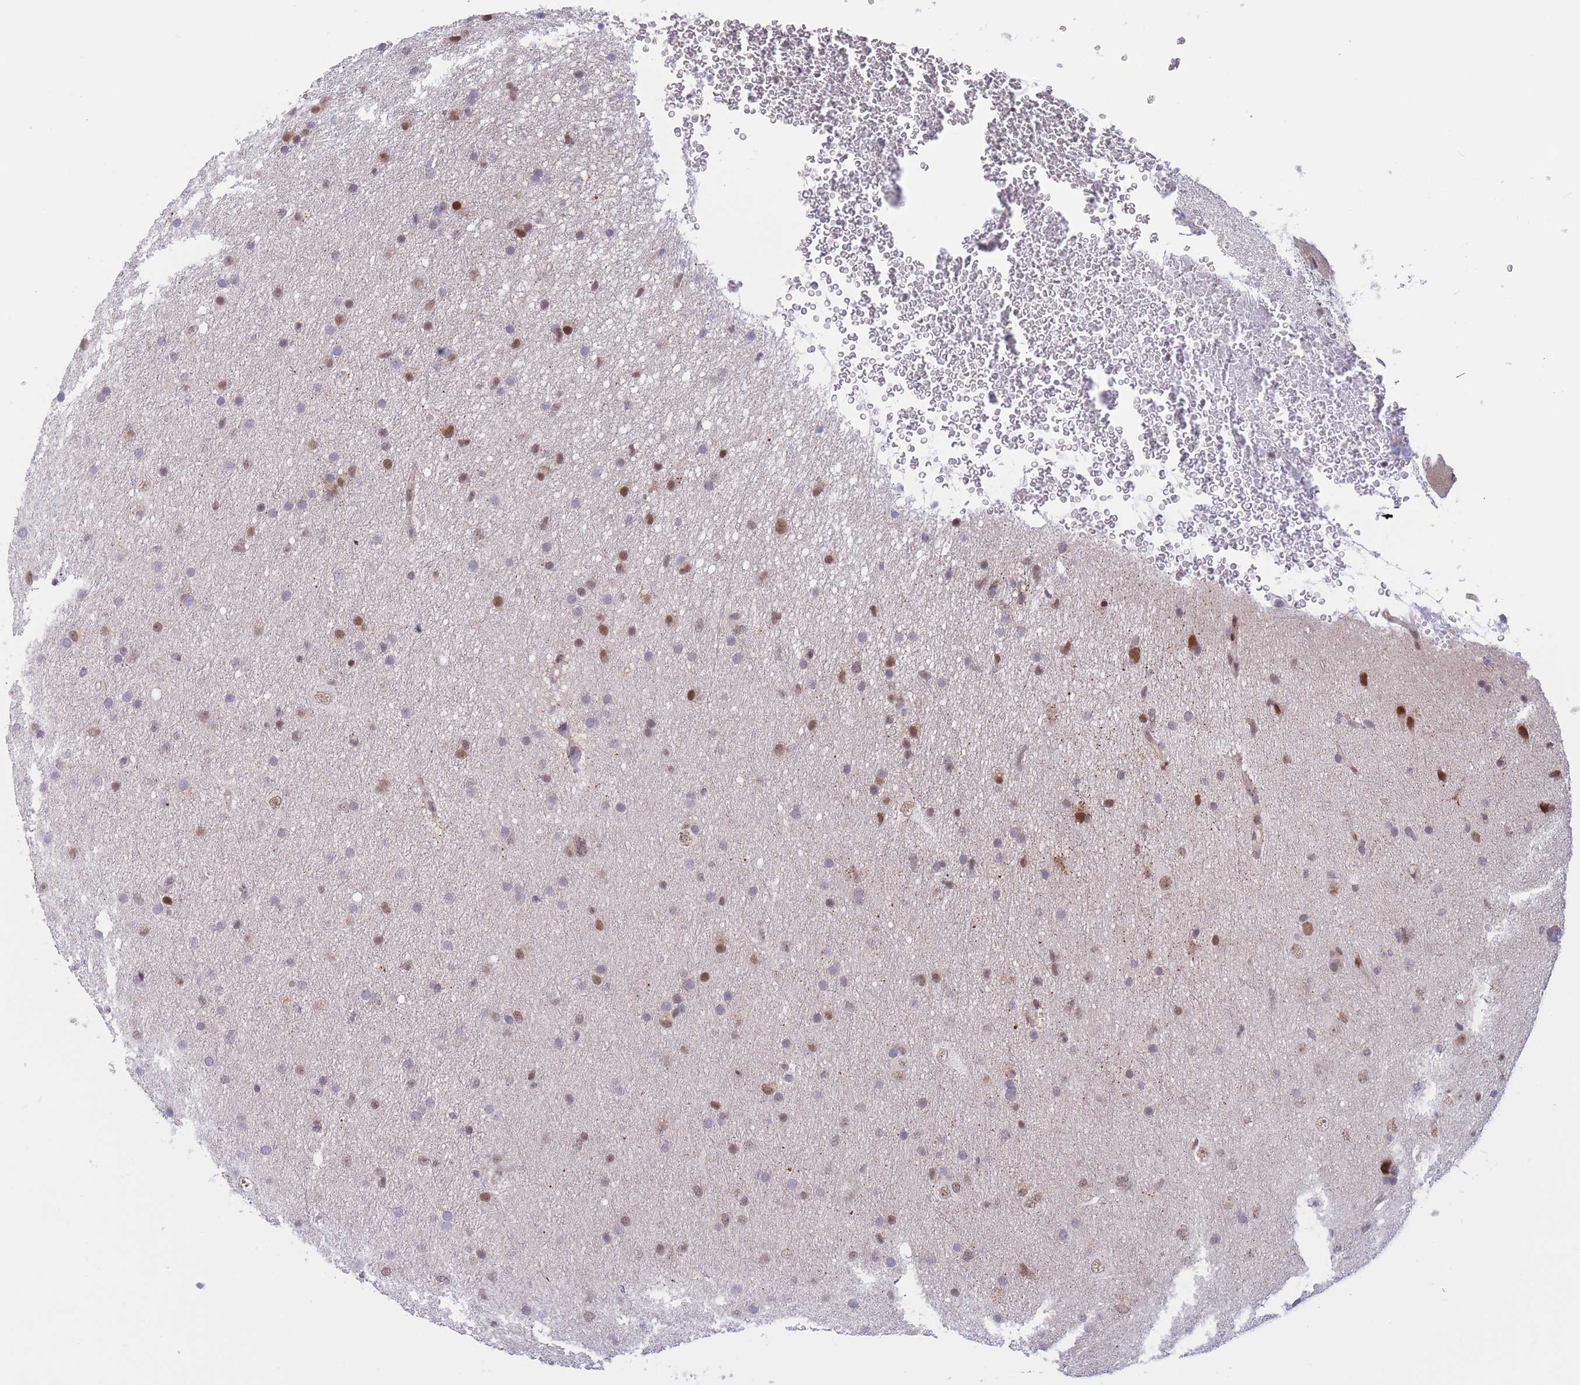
{"staining": {"intensity": "negative", "quantity": "none", "location": "none"}, "tissue": "glioma", "cell_type": "Tumor cells", "image_type": "cancer", "snomed": [{"axis": "morphology", "description": "Glioma, malignant, Low grade"}, {"axis": "topography", "description": "Cerebral cortex"}], "caption": "Immunohistochemistry image of glioma stained for a protein (brown), which exhibits no positivity in tumor cells. (Brightfield microscopy of DAB IHC at high magnification).", "gene": "BCL9L", "patient": {"sex": "female", "age": 39}}